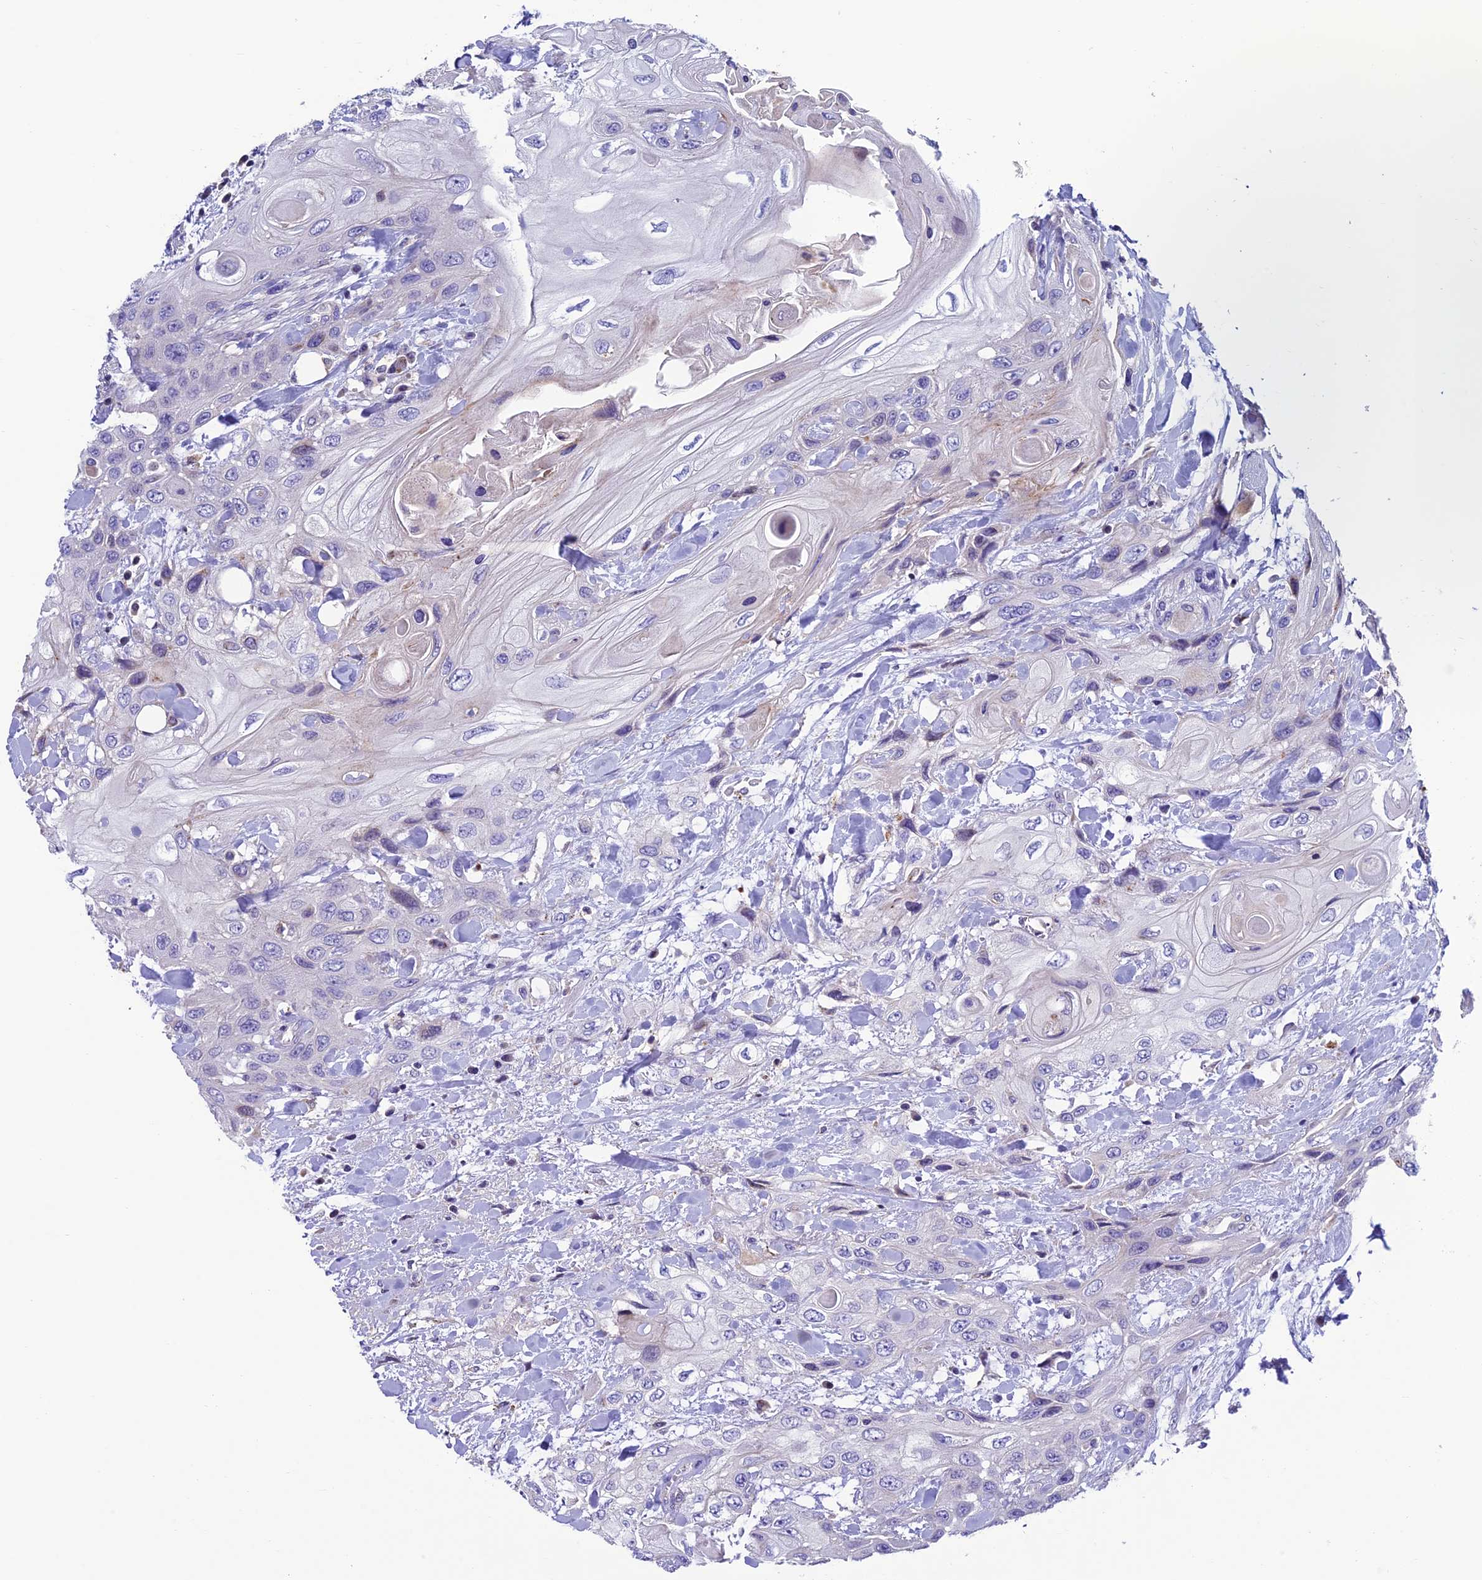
{"staining": {"intensity": "negative", "quantity": "none", "location": "none"}, "tissue": "head and neck cancer", "cell_type": "Tumor cells", "image_type": "cancer", "snomed": [{"axis": "morphology", "description": "Squamous cell carcinoma, NOS"}, {"axis": "topography", "description": "Head-Neck"}], "caption": "DAB immunohistochemical staining of head and neck squamous cell carcinoma reveals no significant staining in tumor cells.", "gene": "FAM178B", "patient": {"sex": "female", "age": 43}}